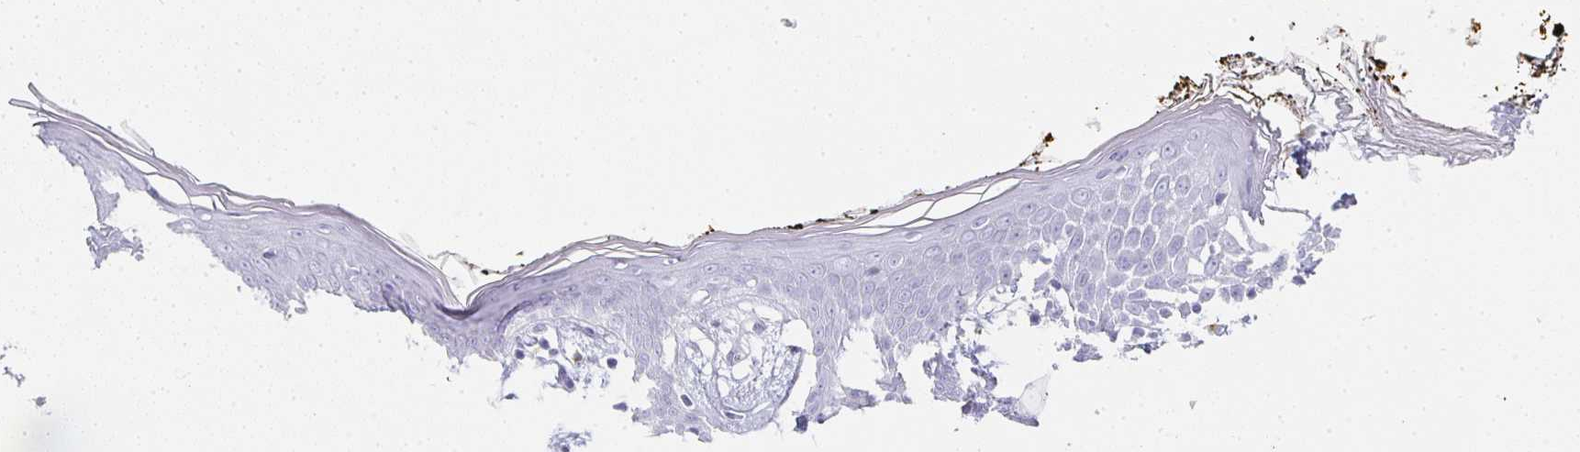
{"staining": {"intensity": "negative", "quantity": "none", "location": "none"}, "tissue": "skin", "cell_type": "Fibroblasts", "image_type": "normal", "snomed": [{"axis": "morphology", "description": "Normal tissue, NOS"}, {"axis": "topography", "description": "Skin"}], "caption": "The IHC photomicrograph has no significant staining in fibroblasts of skin. (DAB IHC, high magnification).", "gene": "TPSD1", "patient": {"sex": "female", "age": 34}}